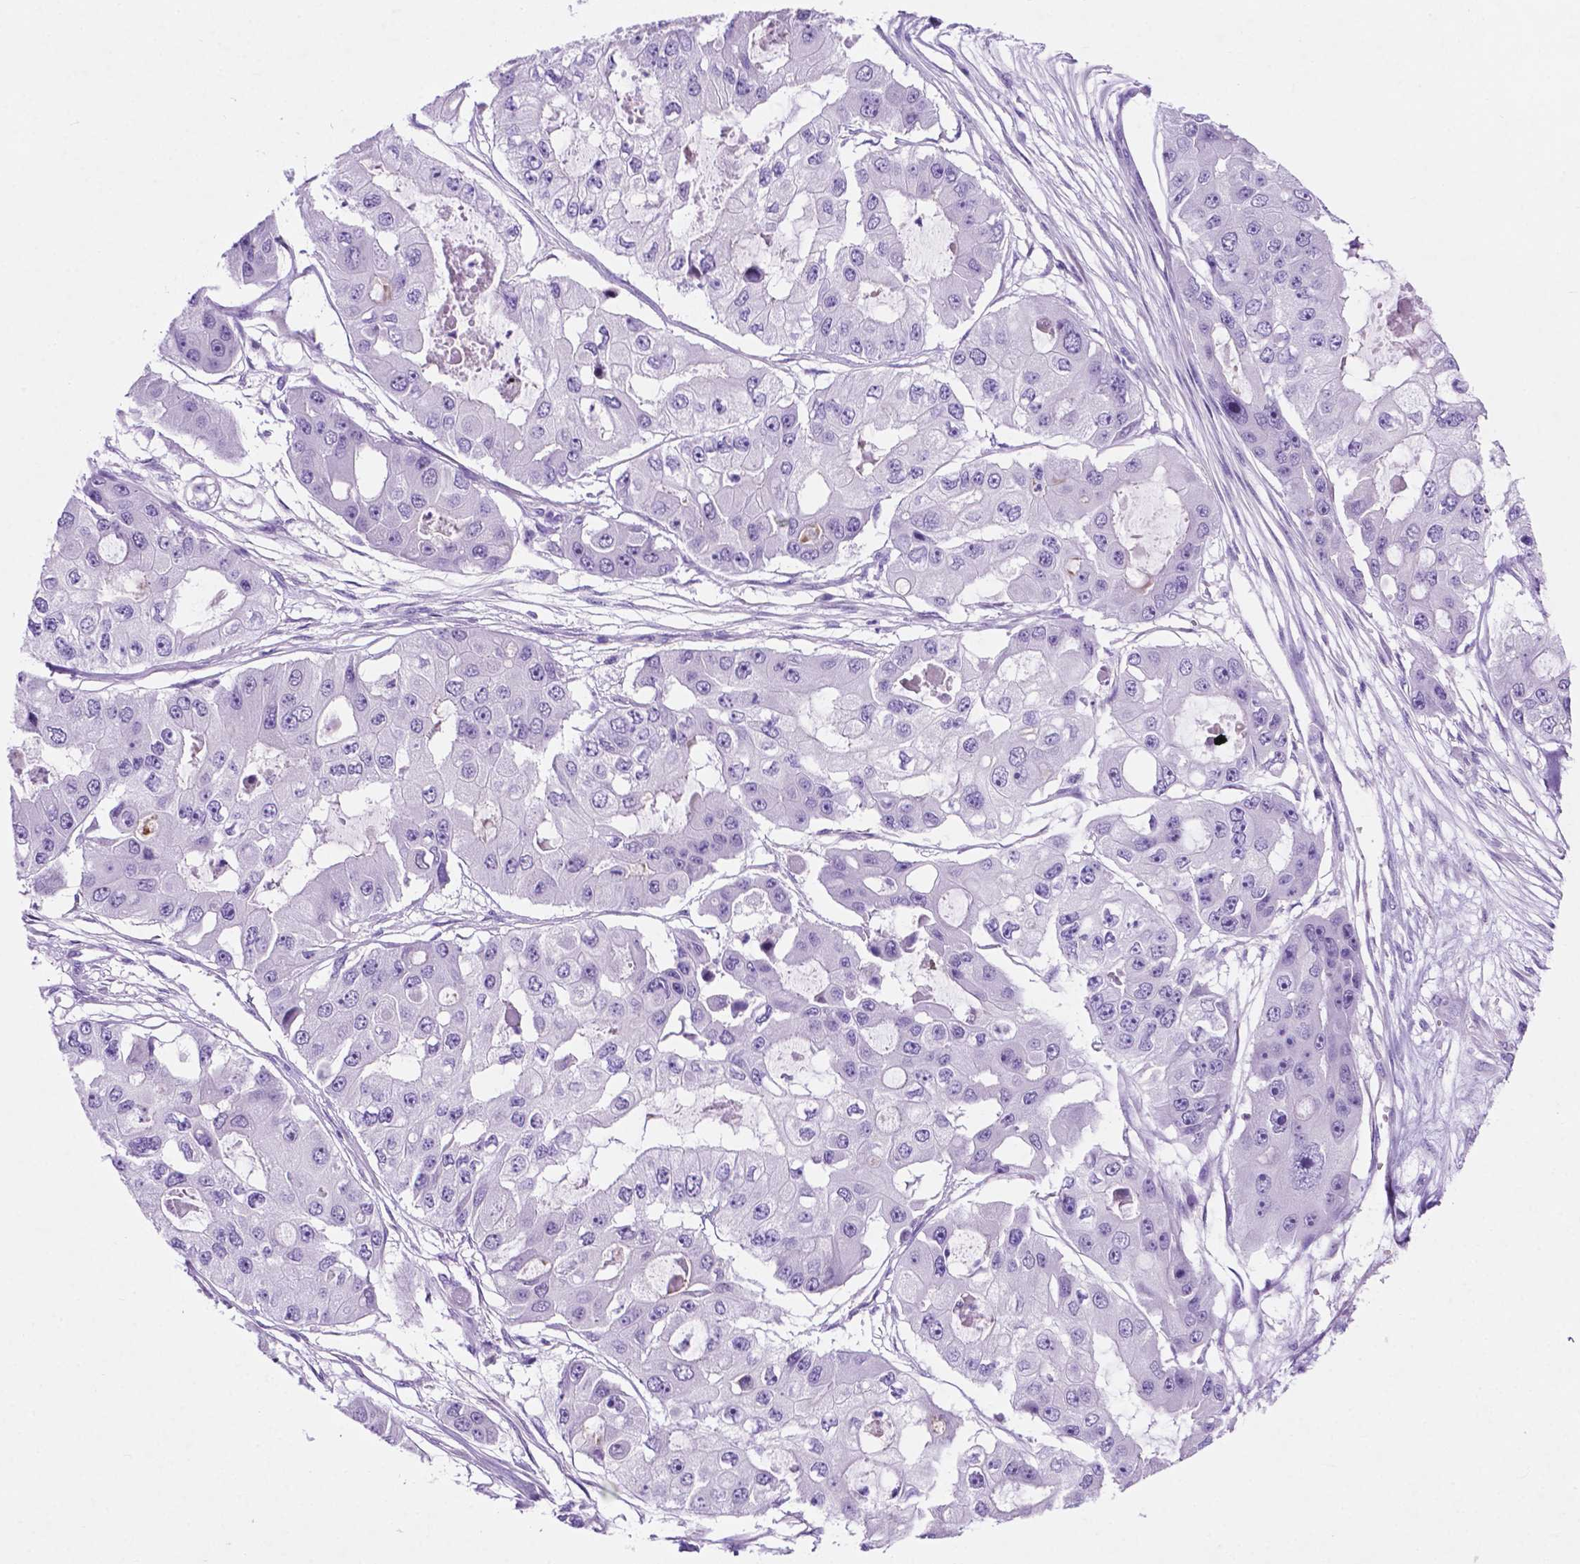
{"staining": {"intensity": "negative", "quantity": "none", "location": "none"}, "tissue": "ovarian cancer", "cell_type": "Tumor cells", "image_type": "cancer", "snomed": [{"axis": "morphology", "description": "Cystadenocarcinoma, serous, NOS"}, {"axis": "topography", "description": "Ovary"}], "caption": "DAB (3,3'-diaminobenzidine) immunohistochemical staining of human serous cystadenocarcinoma (ovarian) exhibits no significant expression in tumor cells.", "gene": "ASPG", "patient": {"sex": "female", "age": 56}}